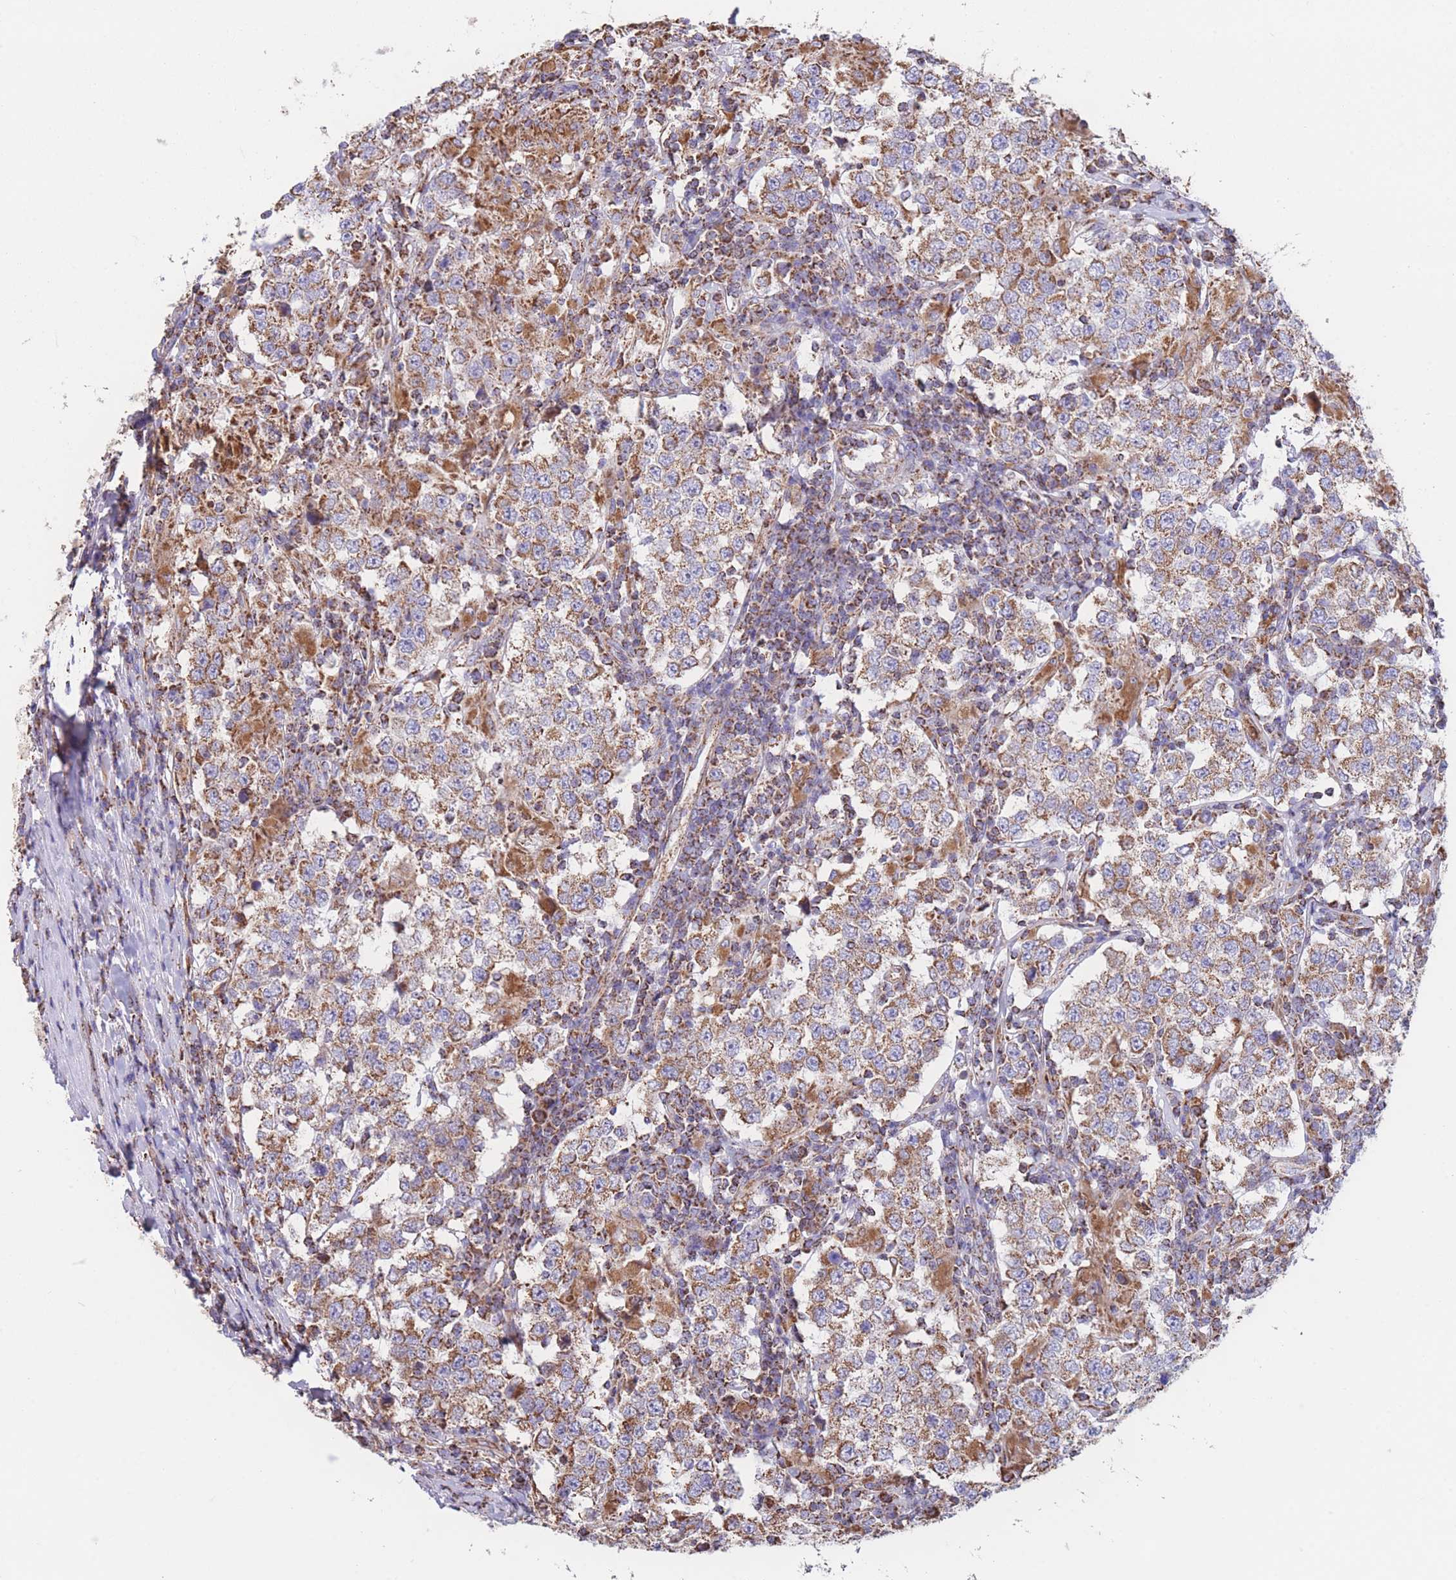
{"staining": {"intensity": "moderate", "quantity": ">75%", "location": "cytoplasmic/membranous"}, "tissue": "testis cancer", "cell_type": "Tumor cells", "image_type": "cancer", "snomed": [{"axis": "morphology", "description": "Seminoma, NOS"}, {"axis": "morphology", "description": "Carcinoma, Embryonal, NOS"}, {"axis": "topography", "description": "Testis"}], "caption": "This is a photomicrograph of IHC staining of testis cancer (embryonal carcinoma), which shows moderate expression in the cytoplasmic/membranous of tumor cells.", "gene": "FKBP8", "patient": {"sex": "male", "age": 41}}